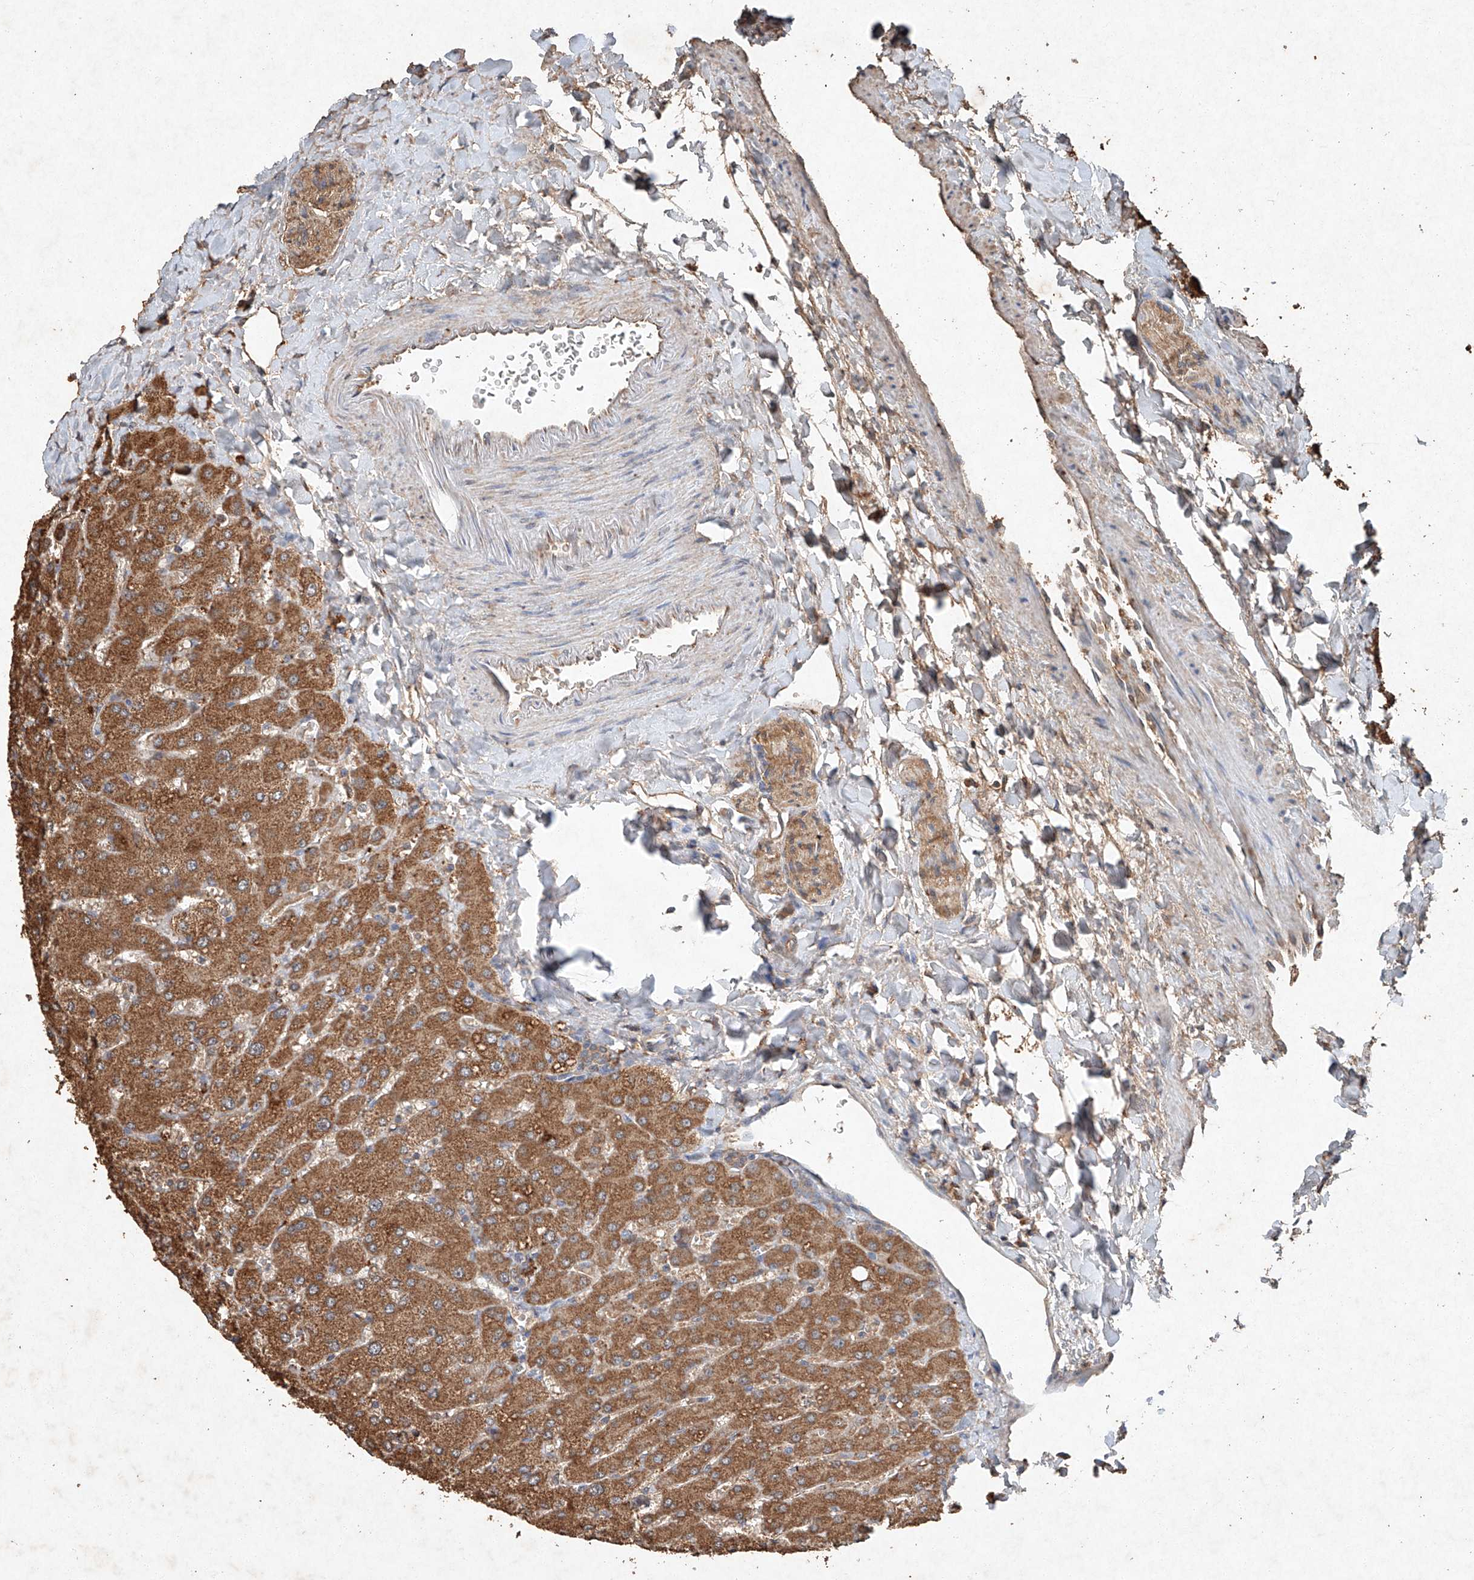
{"staining": {"intensity": "moderate", "quantity": ">75%", "location": "cytoplasmic/membranous"}, "tissue": "liver", "cell_type": "Cholangiocytes", "image_type": "normal", "snomed": [{"axis": "morphology", "description": "Normal tissue, NOS"}, {"axis": "topography", "description": "Liver"}], "caption": "A high-resolution image shows IHC staining of normal liver, which exhibits moderate cytoplasmic/membranous staining in about >75% of cholangiocytes.", "gene": "STK3", "patient": {"sex": "male", "age": 55}}